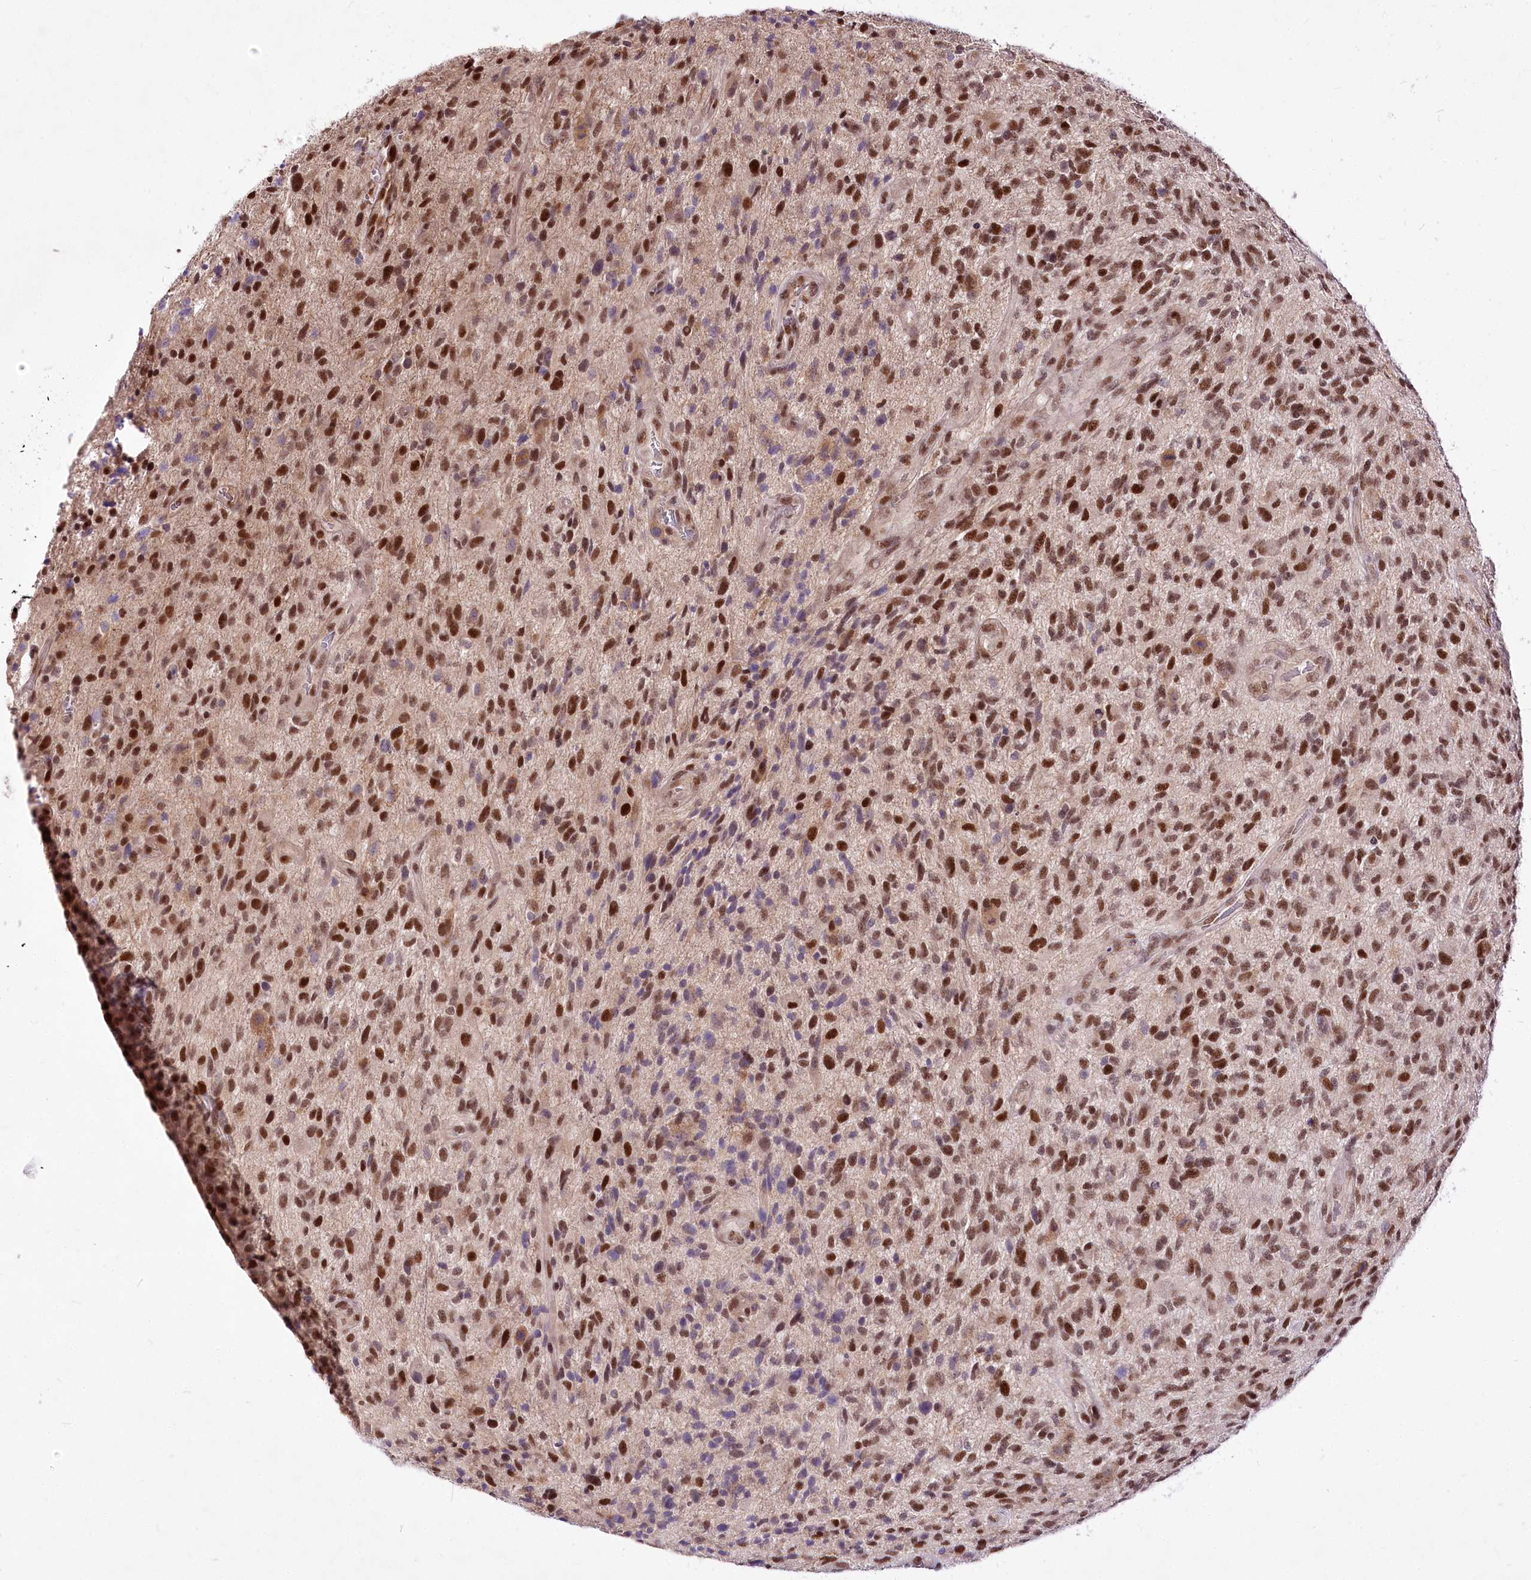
{"staining": {"intensity": "strong", "quantity": ">75%", "location": "nuclear"}, "tissue": "glioma", "cell_type": "Tumor cells", "image_type": "cancer", "snomed": [{"axis": "morphology", "description": "Glioma, malignant, High grade"}, {"axis": "topography", "description": "Brain"}], "caption": "Protein staining exhibits strong nuclear staining in about >75% of tumor cells in glioma.", "gene": "POLA2", "patient": {"sex": "male", "age": 47}}